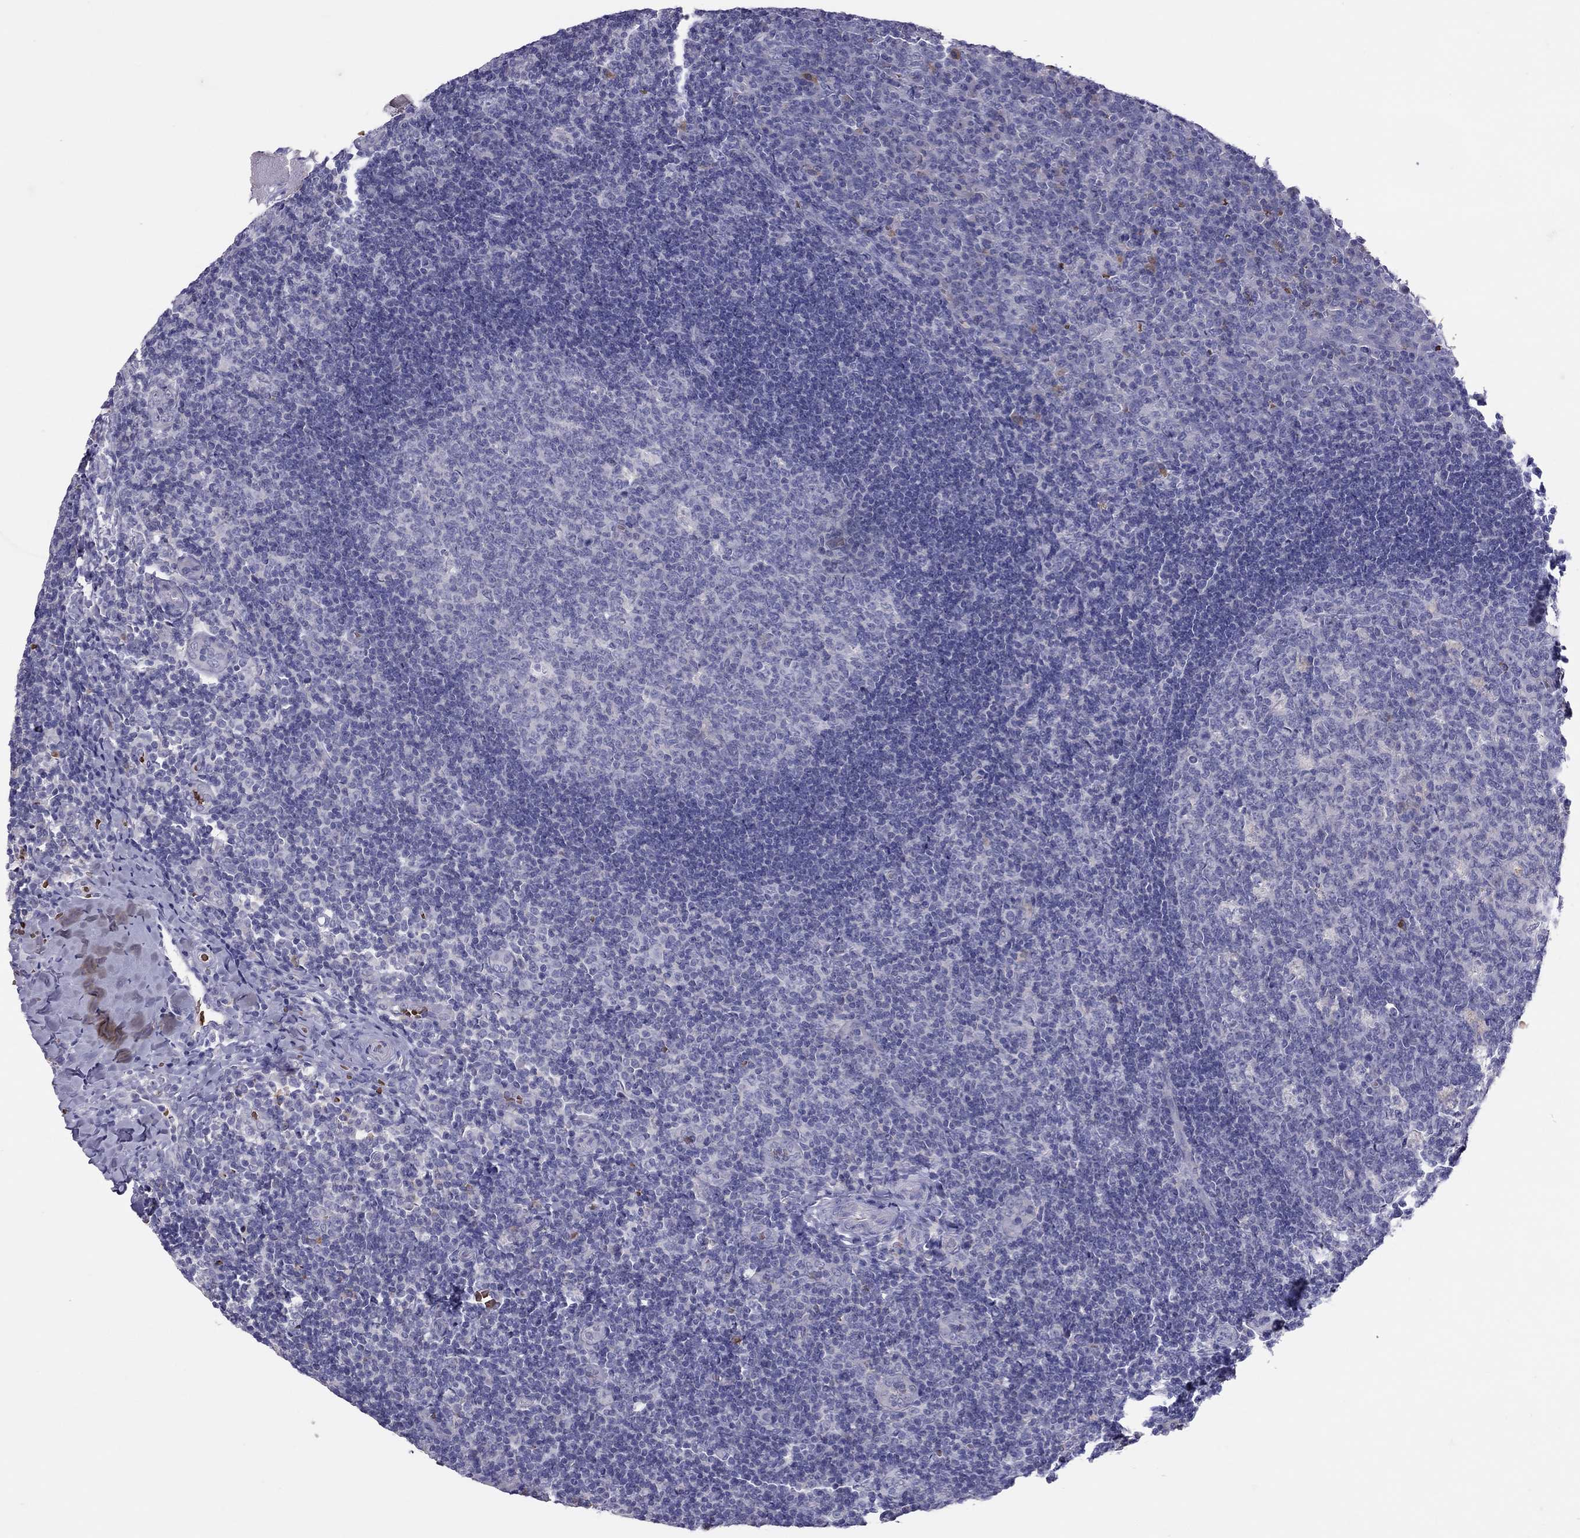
{"staining": {"intensity": "negative", "quantity": "none", "location": "none"}, "tissue": "tonsil", "cell_type": "Germinal center cells", "image_type": "normal", "snomed": [{"axis": "morphology", "description": "Normal tissue, NOS"}, {"axis": "topography", "description": "Tonsil"}], "caption": "Immunohistochemistry micrograph of unremarkable human tonsil stained for a protein (brown), which reveals no expression in germinal center cells.", "gene": "FRMD1", "patient": {"sex": "male", "age": 17}}